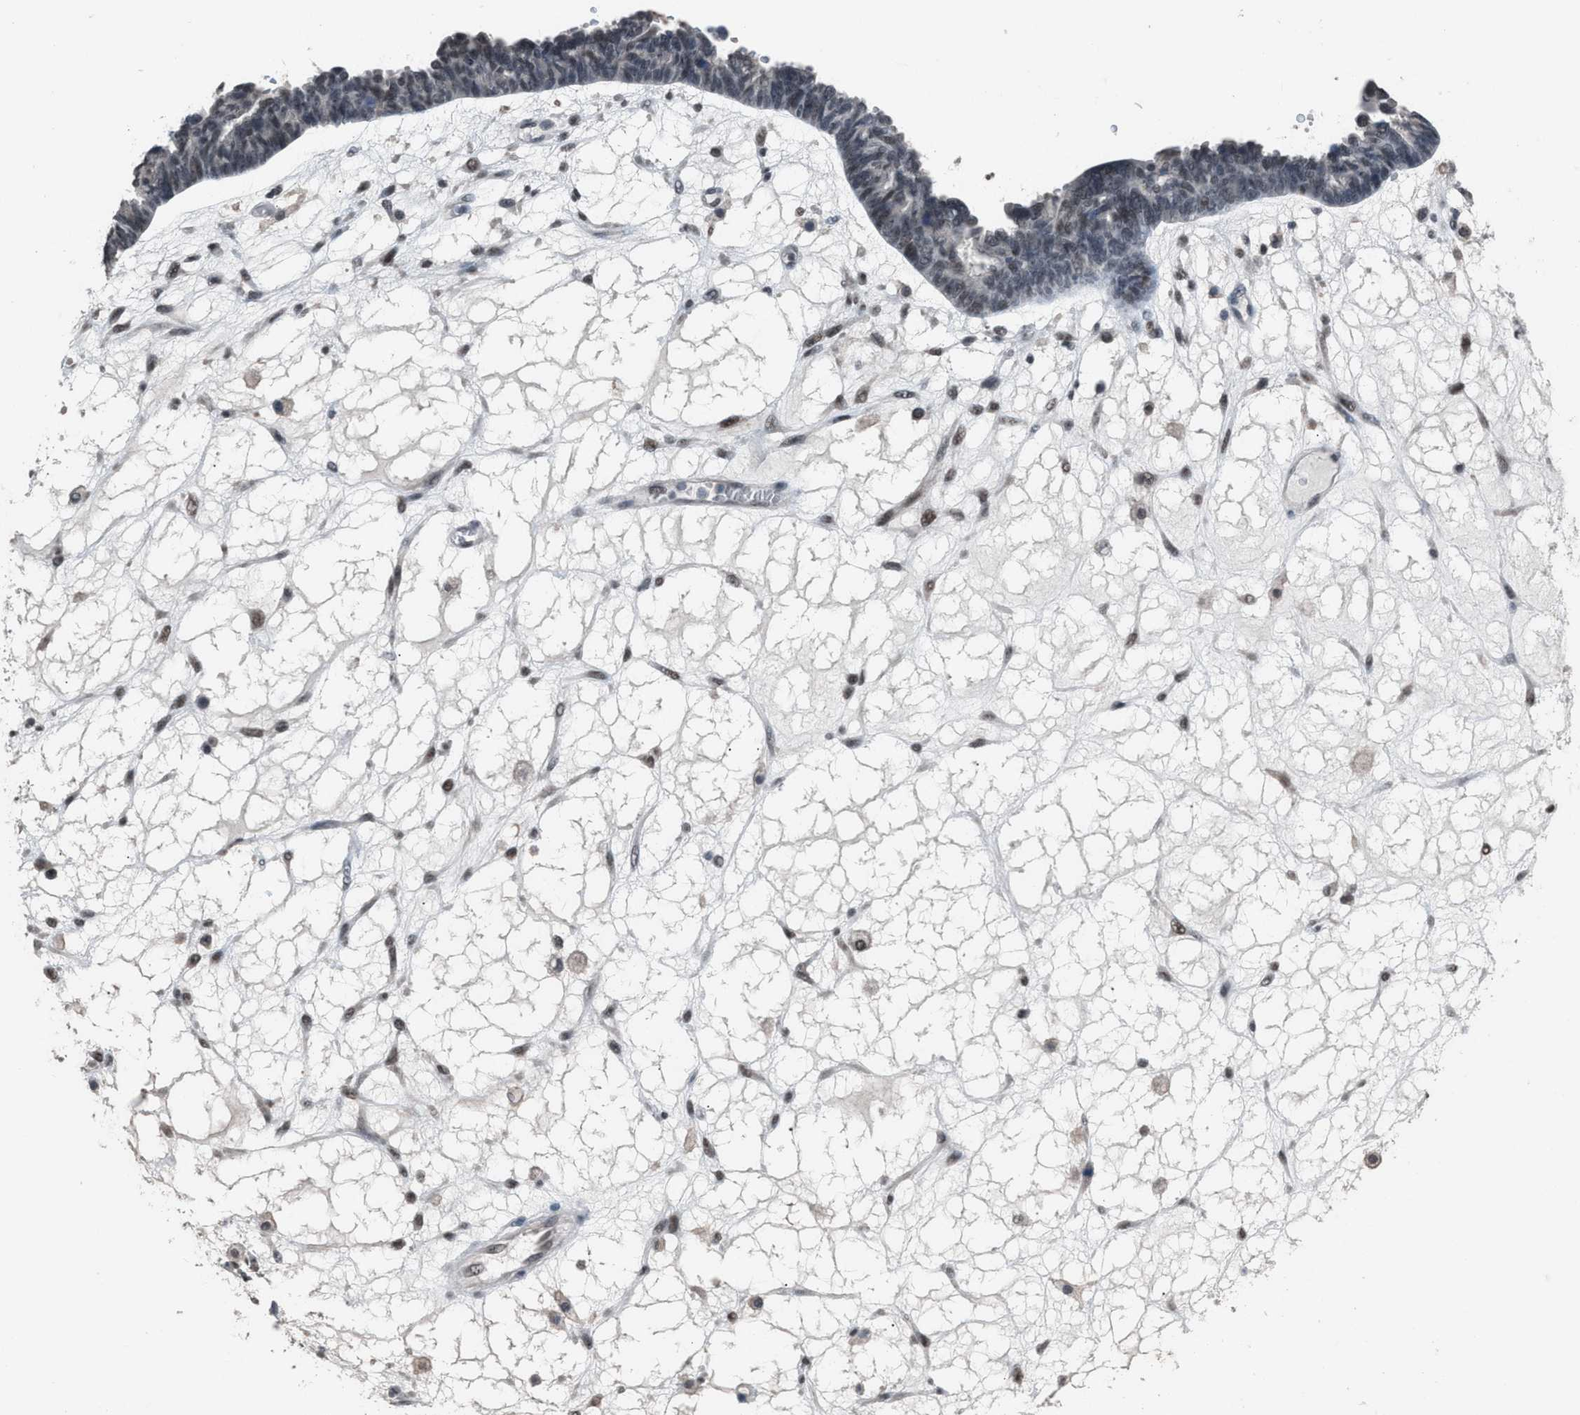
{"staining": {"intensity": "weak", "quantity": "25%-75%", "location": "nuclear"}, "tissue": "ovarian cancer", "cell_type": "Tumor cells", "image_type": "cancer", "snomed": [{"axis": "morphology", "description": "Cystadenocarcinoma, serous, NOS"}, {"axis": "topography", "description": "Ovary"}], "caption": "This image reveals immunohistochemistry staining of ovarian cancer, with low weak nuclear positivity in about 25%-75% of tumor cells.", "gene": "ZNF276", "patient": {"sex": "female", "age": 79}}